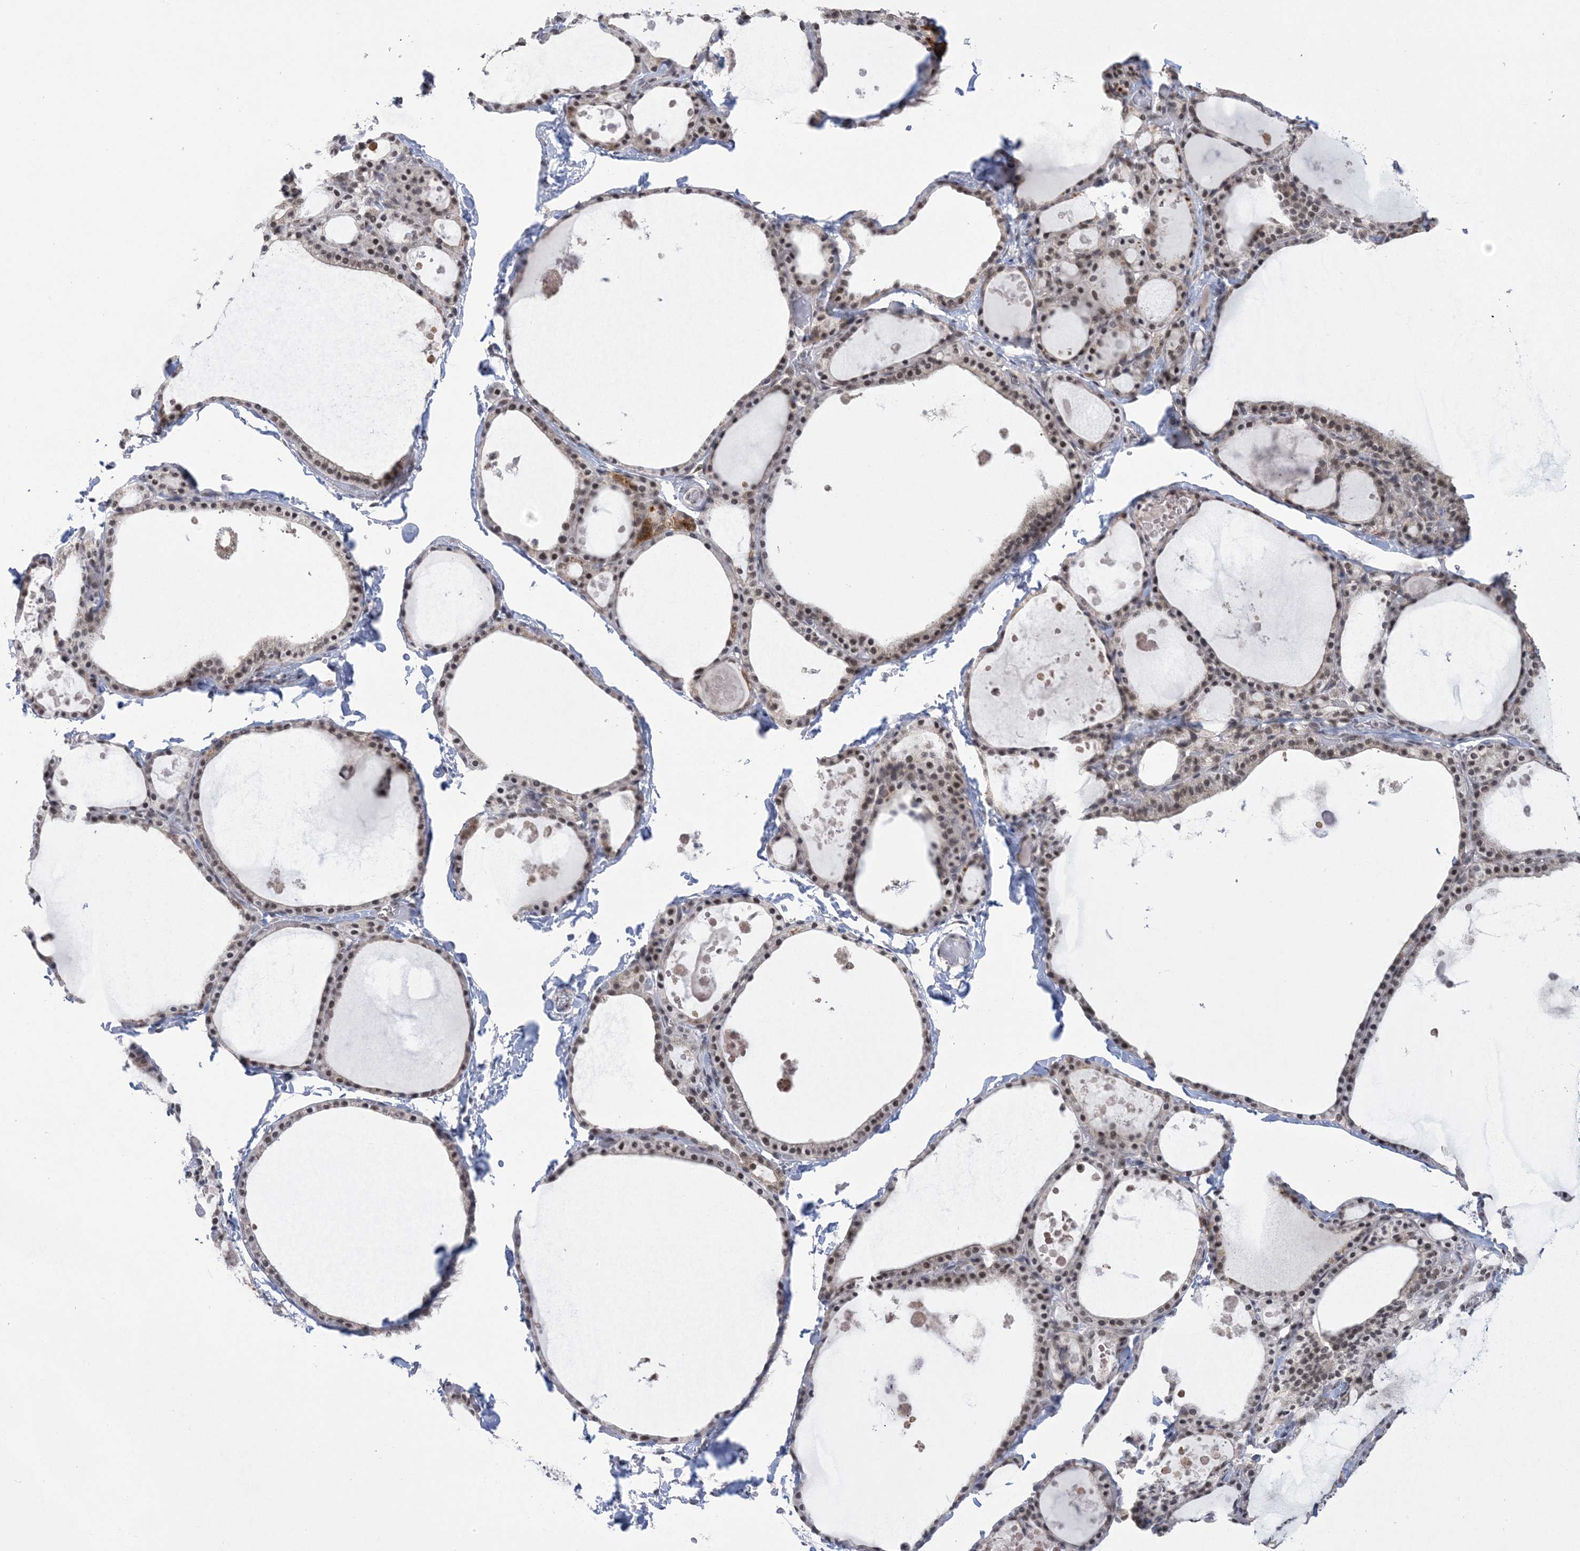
{"staining": {"intensity": "moderate", "quantity": ">75%", "location": "cytoplasmic/membranous,nuclear"}, "tissue": "thyroid gland", "cell_type": "Glandular cells", "image_type": "normal", "snomed": [{"axis": "morphology", "description": "Normal tissue, NOS"}, {"axis": "topography", "description": "Thyroid gland"}], "caption": "A histopathology image of thyroid gland stained for a protein shows moderate cytoplasmic/membranous,nuclear brown staining in glandular cells.", "gene": "TRMT10C", "patient": {"sex": "male", "age": 56}}